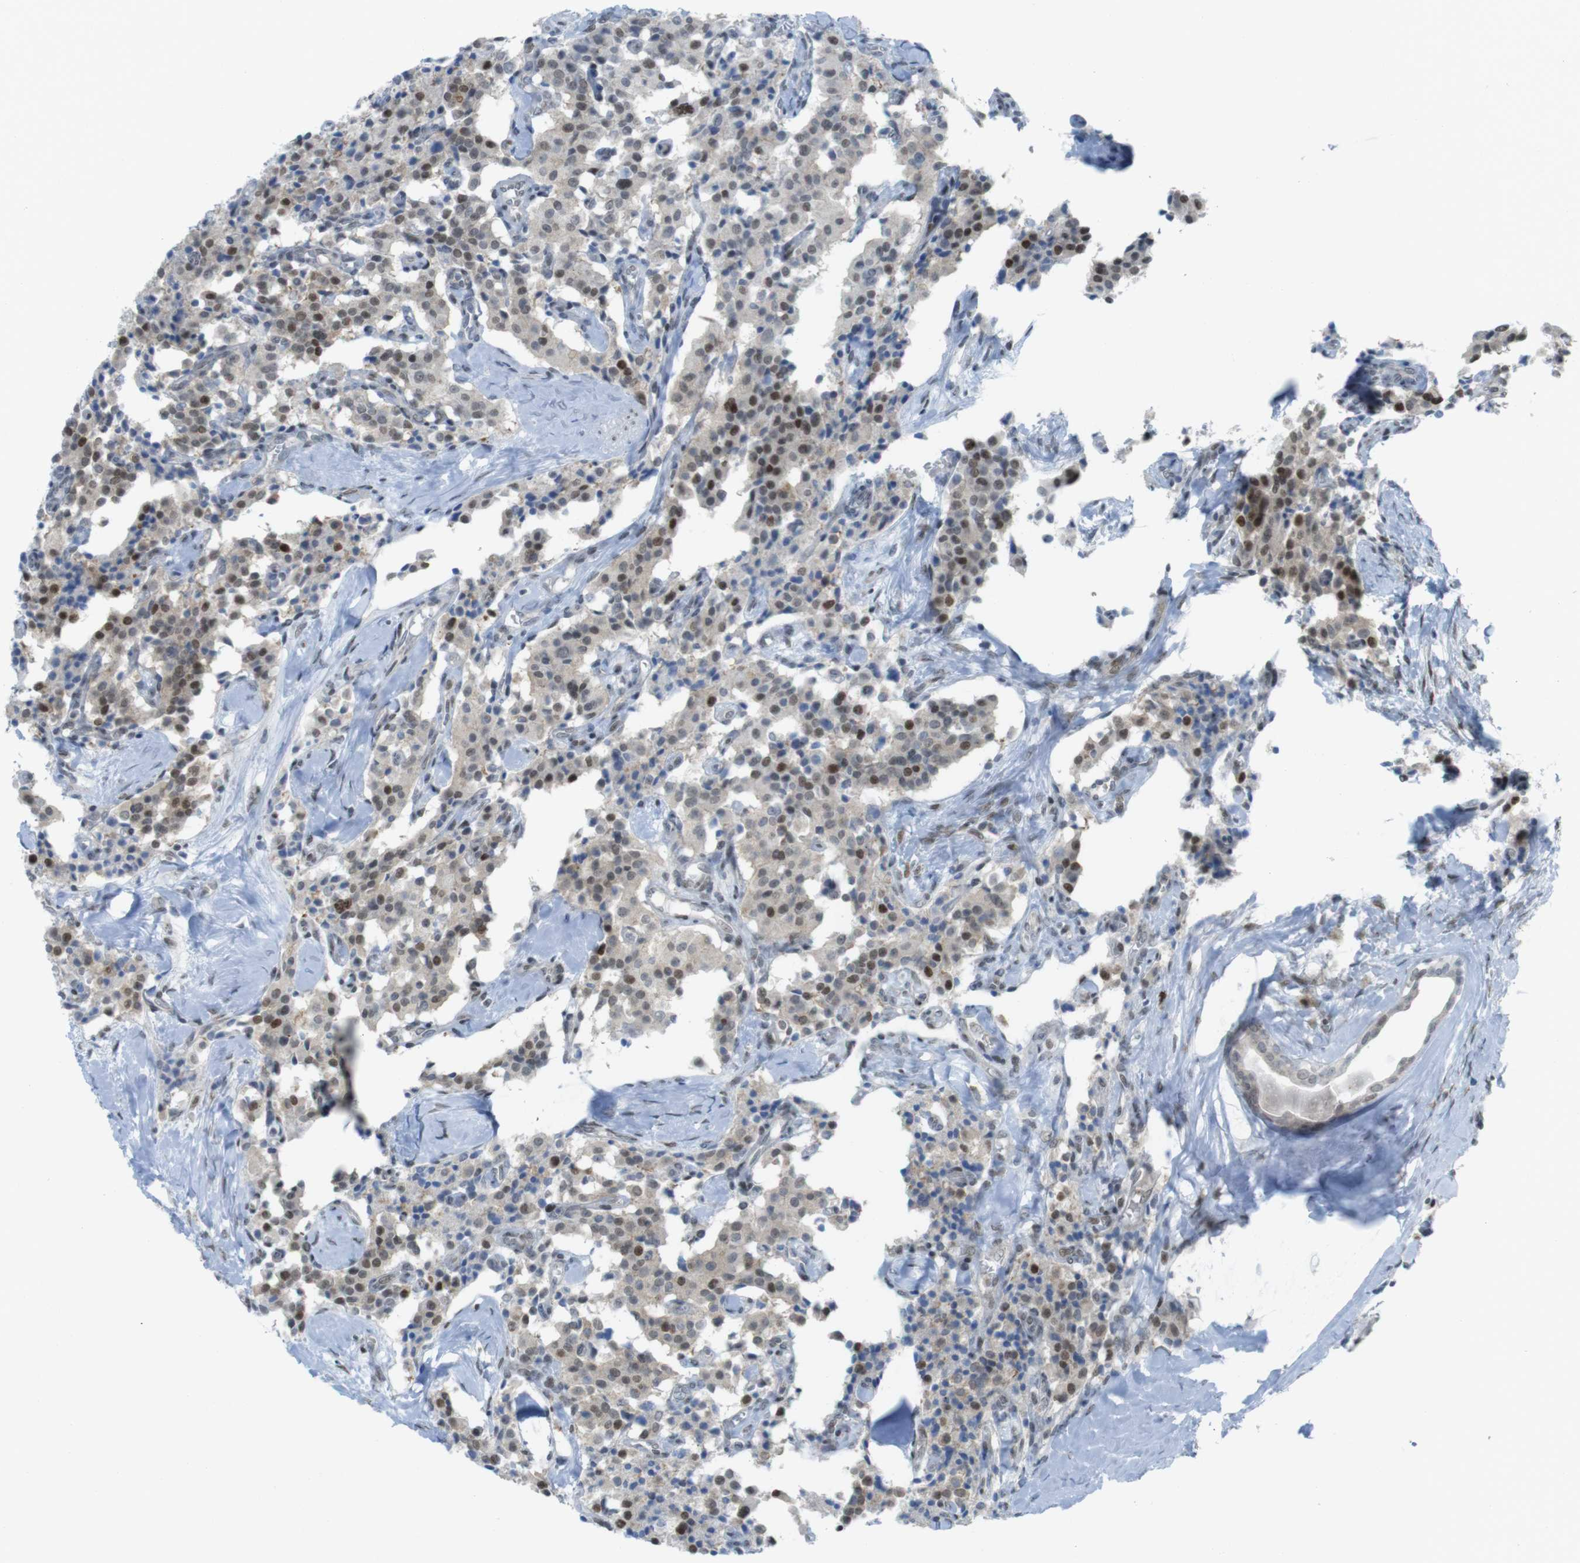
{"staining": {"intensity": "moderate", "quantity": ">75%", "location": "nuclear"}, "tissue": "carcinoid", "cell_type": "Tumor cells", "image_type": "cancer", "snomed": [{"axis": "morphology", "description": "Carcinoid, malignant, NOS"}, {"axis": "topography", "description": "Lung"}], "caption": "IHC image of human carcinoid stained for a protein (brown), which exhibits medium levels of moderate nuclear expression in approximately >75% of tumor cells.", "gene": "UBB", "patient": {"sex": "male", "age": 30}}